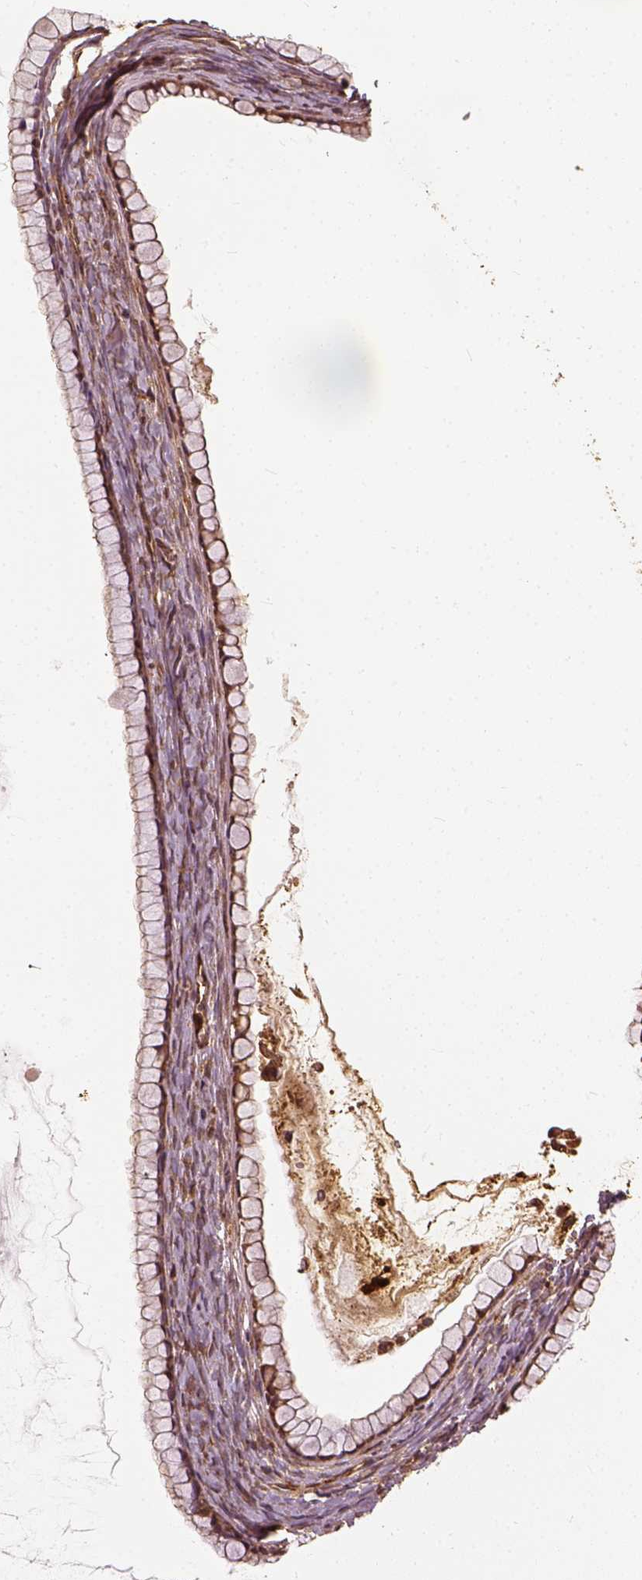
{"staining": {"intensity": "moderate", "quantity": "25%-75%", "location": "cytoplasmic/membranous"}, "tissue": "ovarian cancer", "cell_type": "Tumor cells", "image_type": "cancer", "snomed": [{"axis": "morphology", "description": "Cystadenocarcinoma, mucinous, NOS"}, {"axis": "topography", "description": "Ovary"}], "caption": "This is an image of immunohistochemistry (IHC) staining of ovarian cancer (mucinous cystadenocarcinoma), which shows moderate positivity in the cytoplasmic/membranous of tumor cells.", "gene": "VEGFA", "patient": {"sex": "female", "age": 41}}